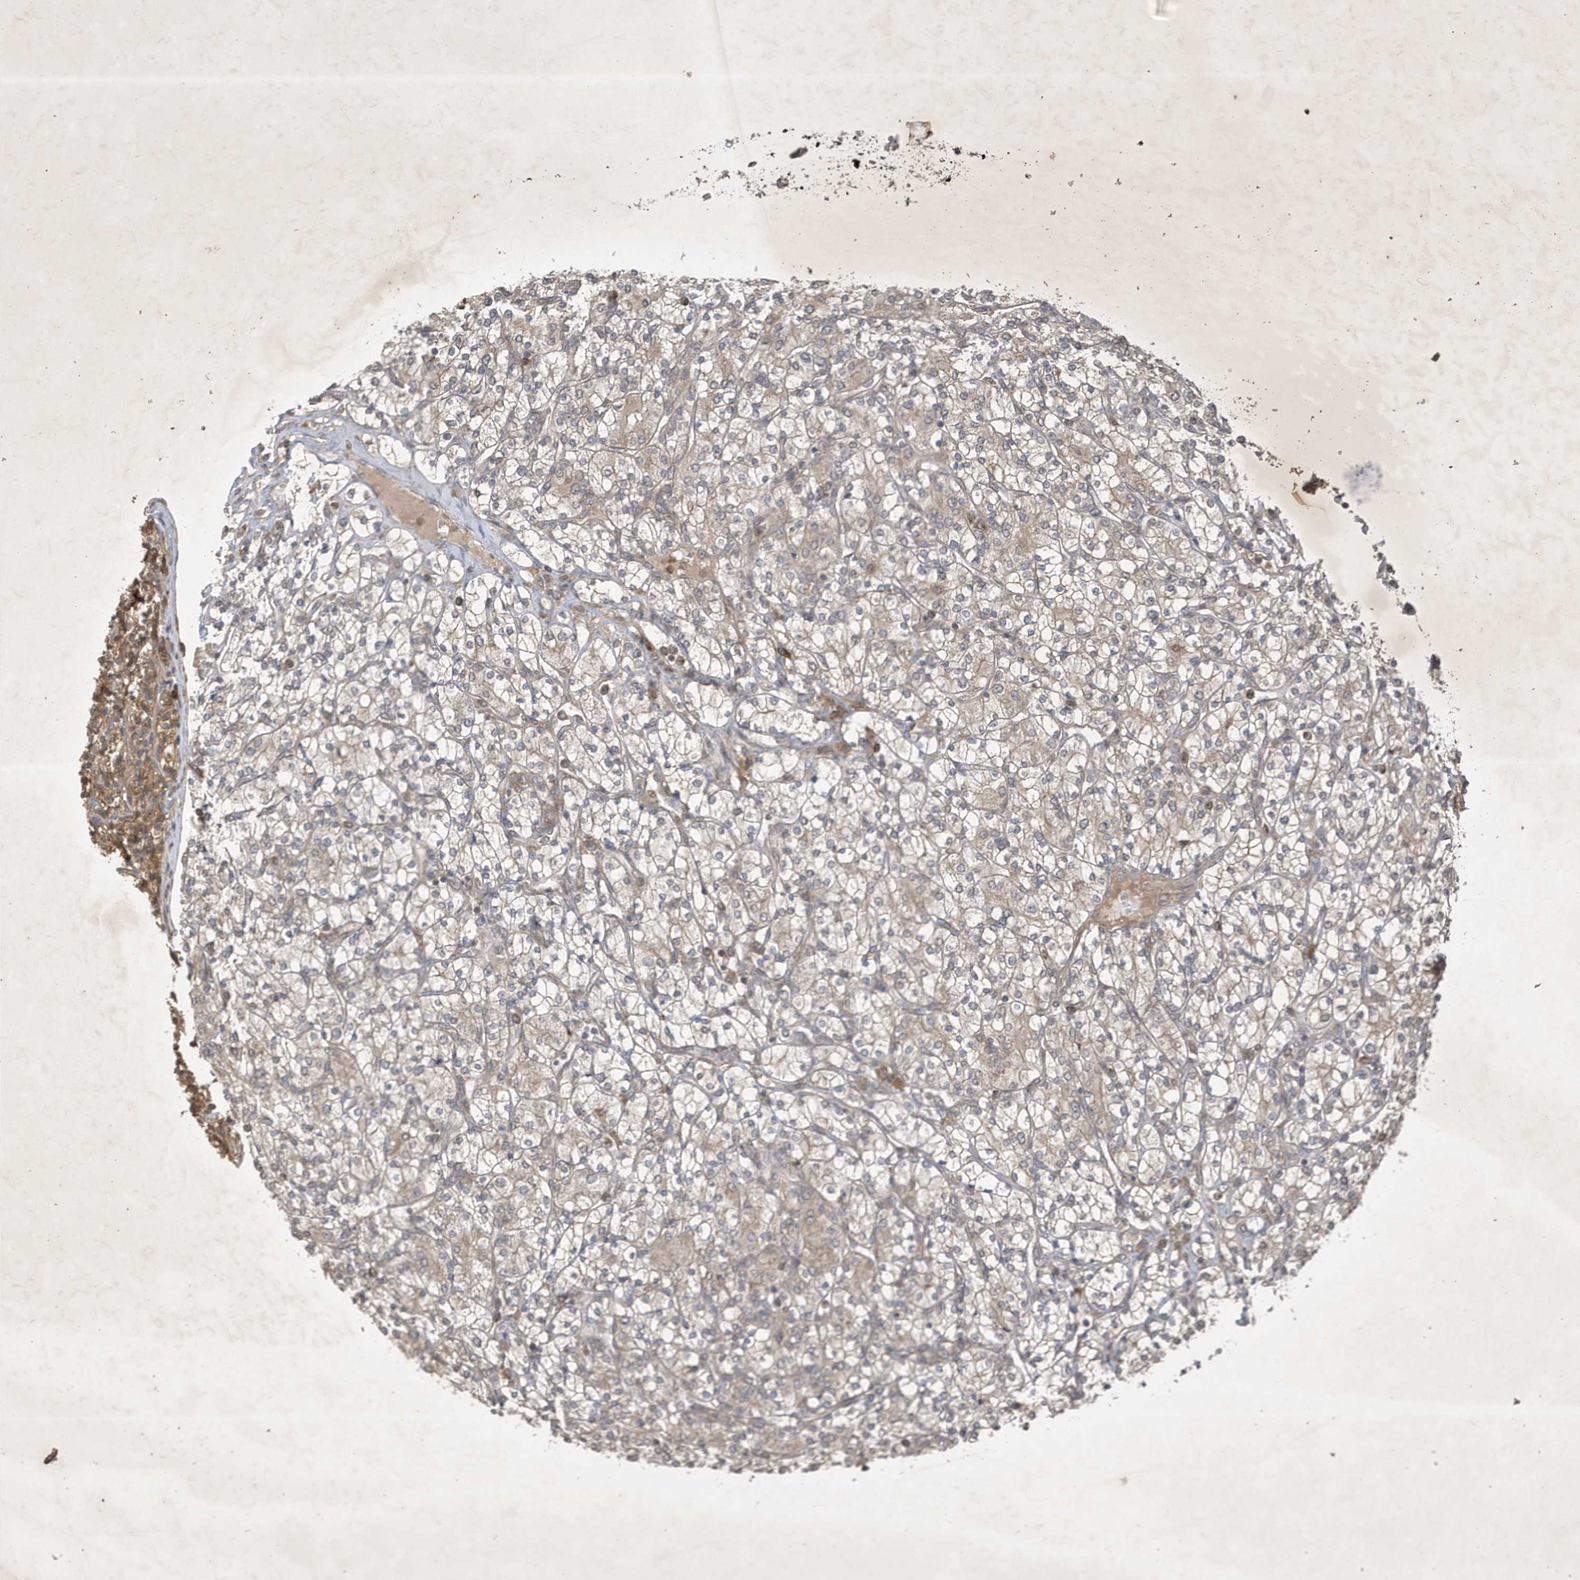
{"staining": {"intensity": "weak", "quantity": "<25%", "location": "cytoplasmic/membranous"}, "tissue": "renal cancer", "cell_type": "Tumor cells", "image_type": "cancer", "snomed": [{"axis": "morphology", "description": "Adenocarcinoma, NOS"}, {"axis": "topography", "description": "Kidney"}], "caption": "Renal adenocarcinoma stained for a protein using immunohistochemistry (IHC) displays no staining tumor cells.", "gene": "STX10", "patient": {"sex": "male", "age": 77}}